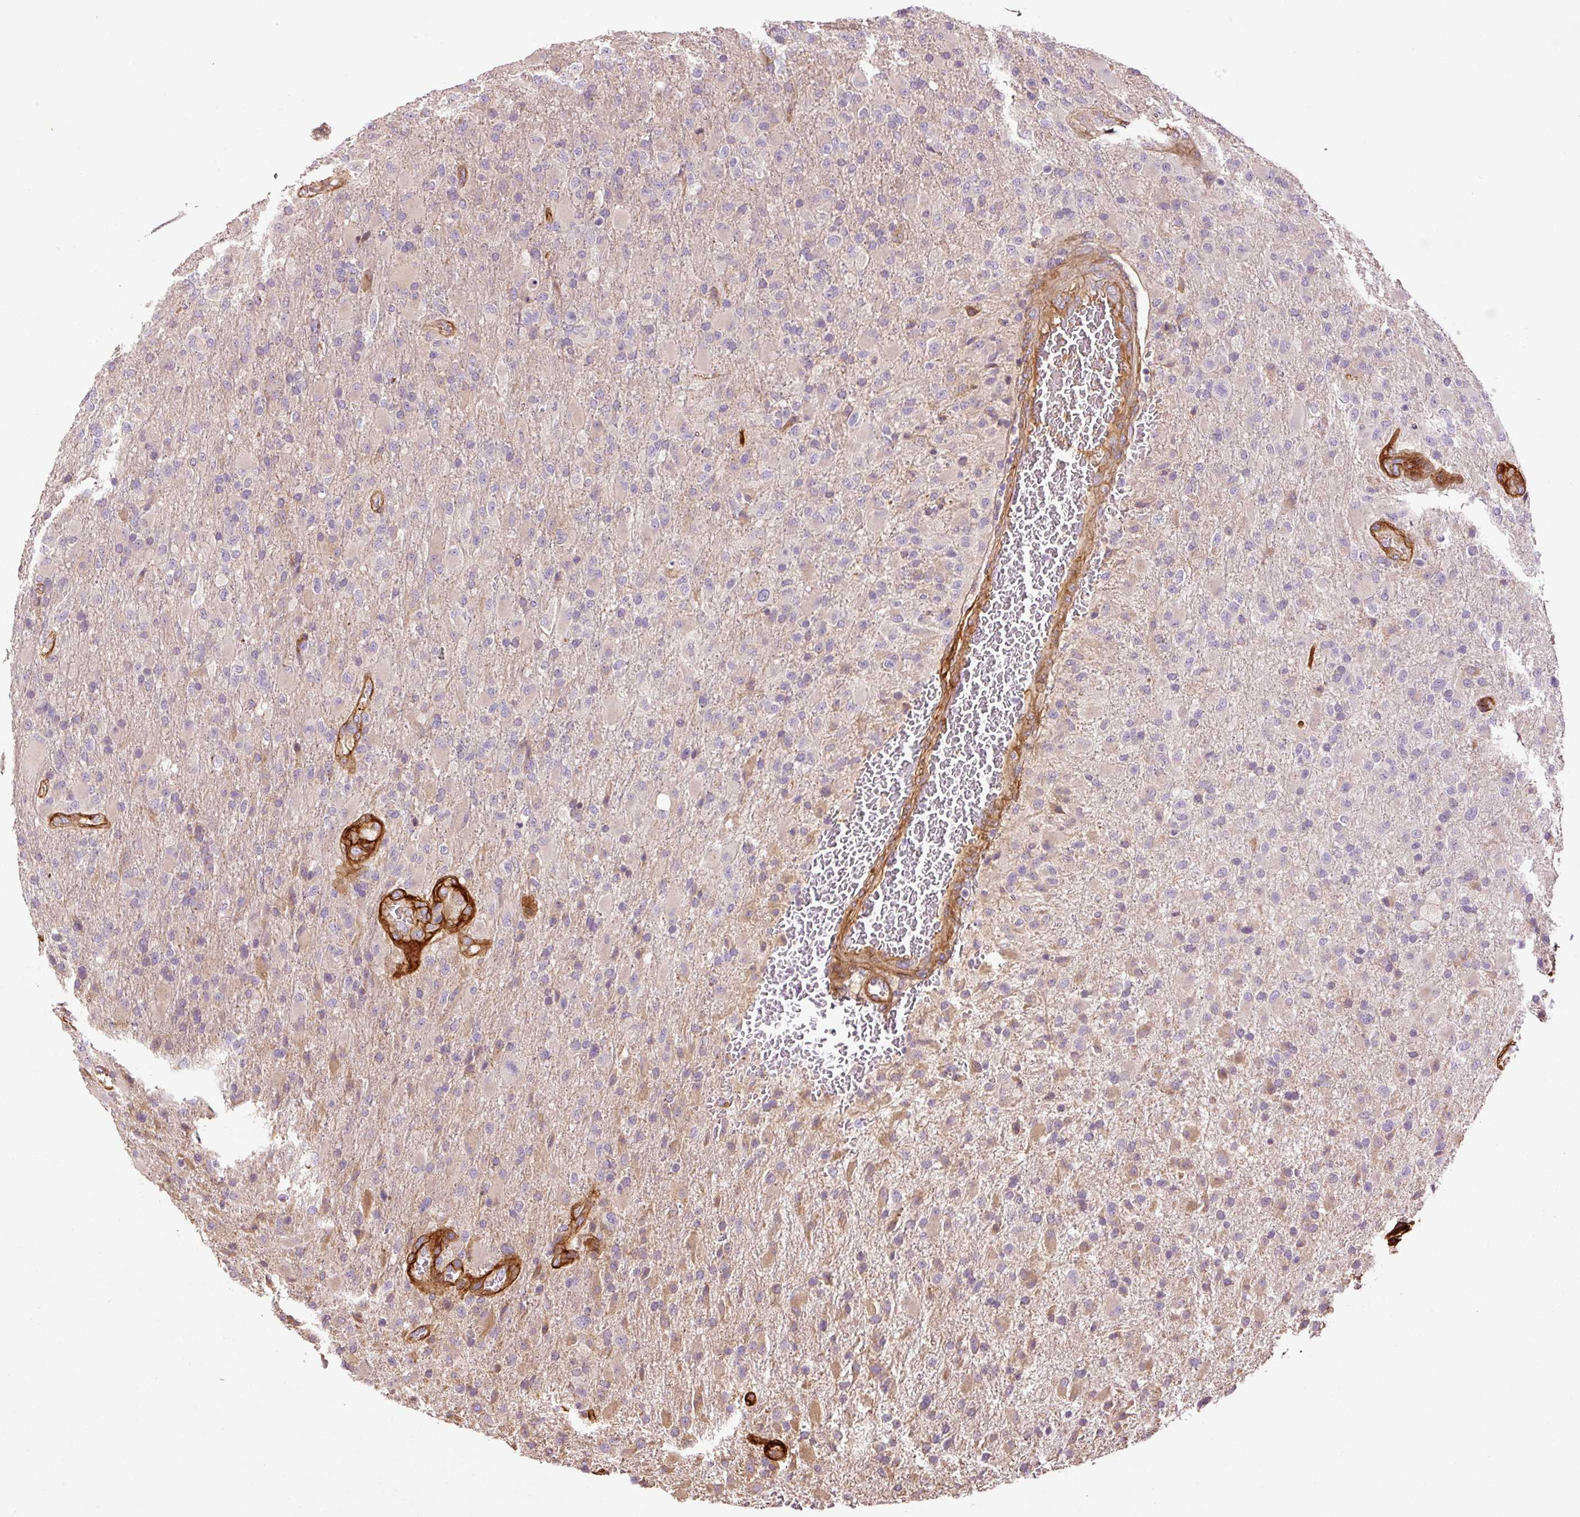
{"staining": {"intensity": "moderate", "quantity": "<25%", "location": "cytoplasmic/membranous"}, "tissue": "glioma", "cell_type": "Tumor cells", "image_type": "cancer", "snomed": [{"axis": "morphology", "description": "Glioma, malignant, Low grade"}, {"axis": "topography", "description": "Brain"}], "caption": "A brown stain highlights moderate cytoplasmic/membranous expression of a protein in human malignant glioma (low-grade) tumor cells.", "gene": "NID2", "patient": {"sex": "male", "age": 65}}